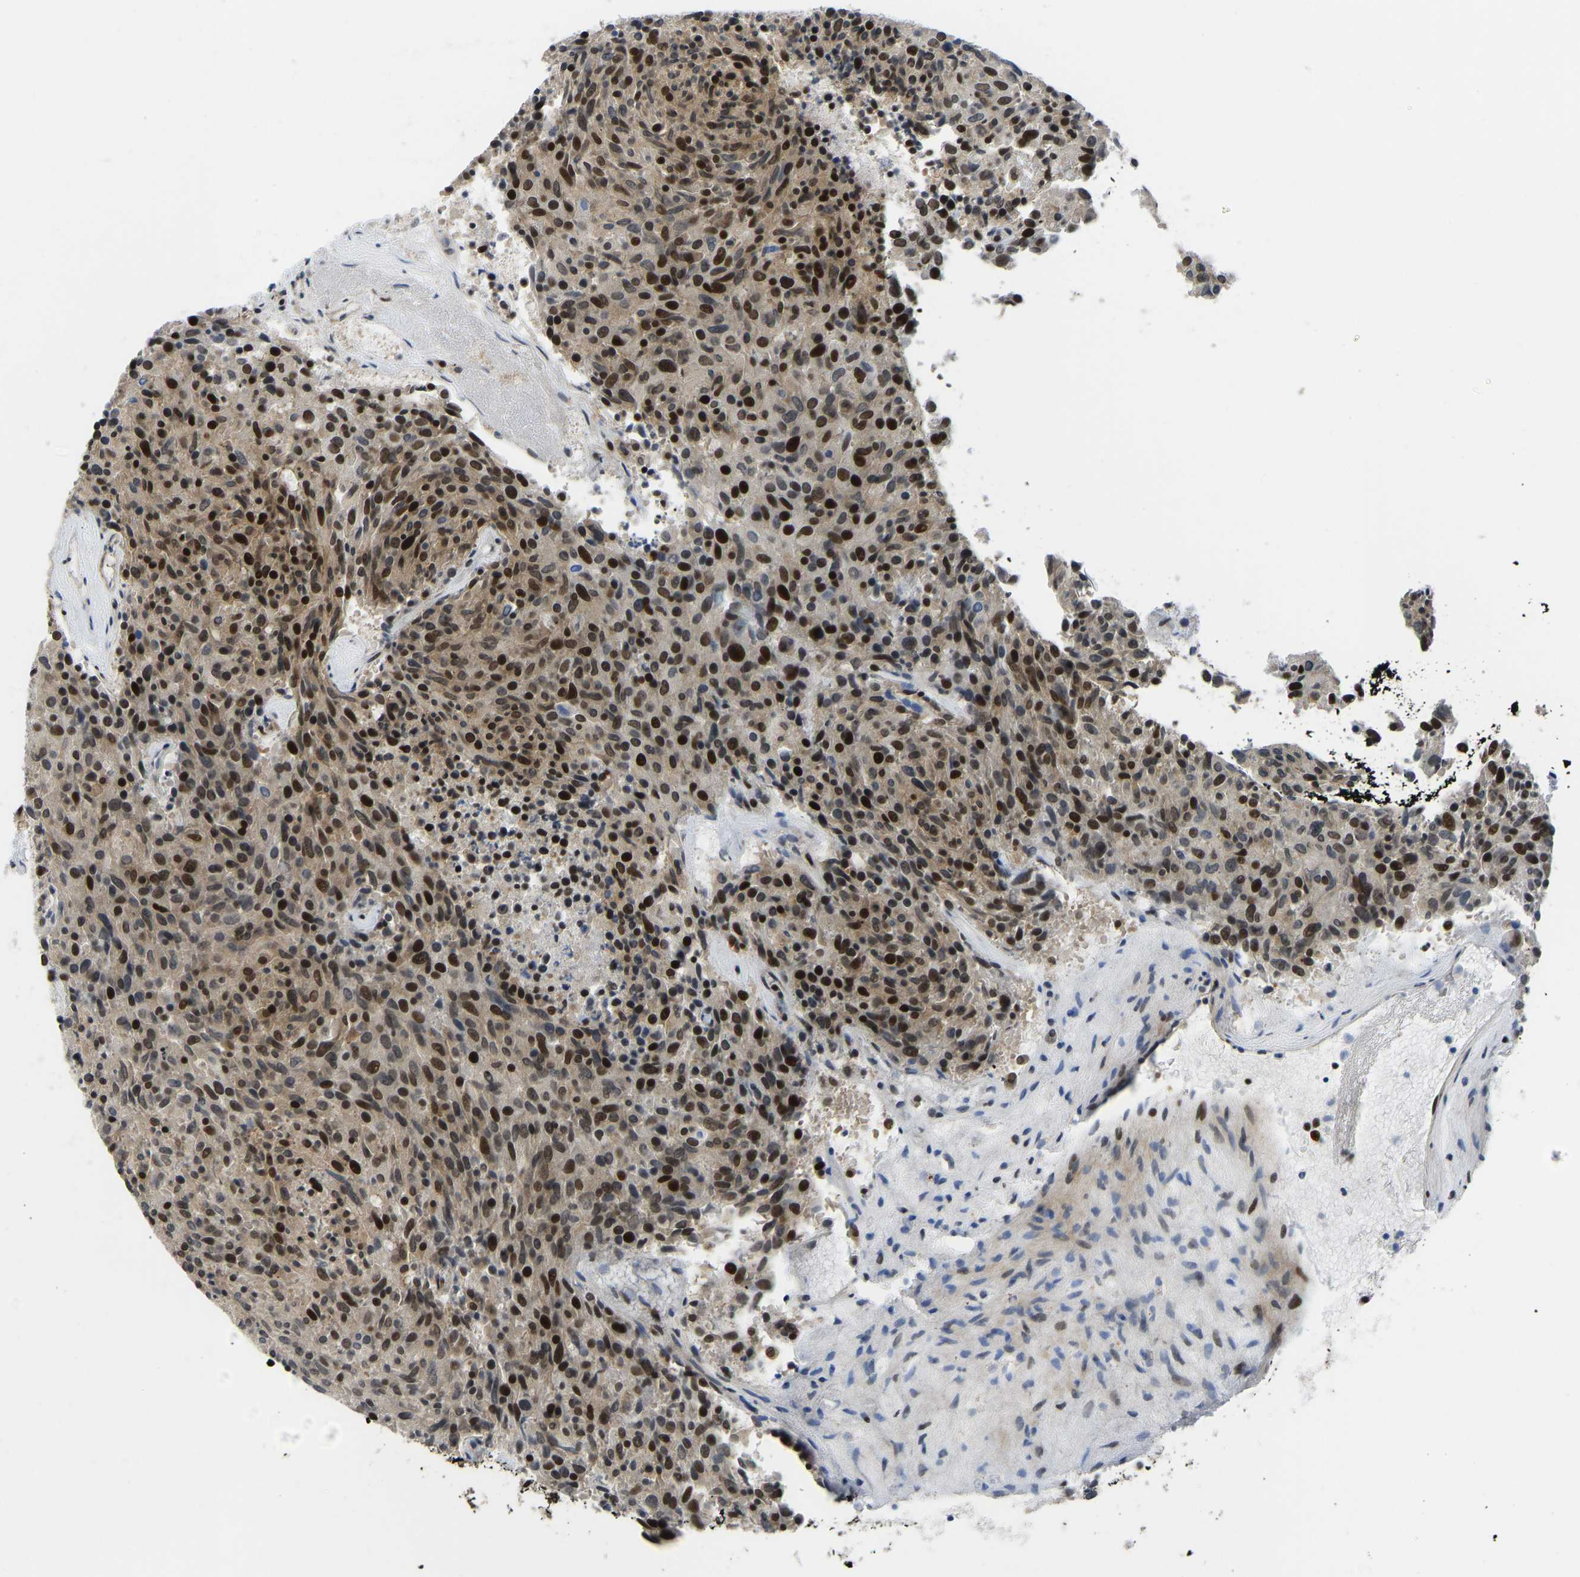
{"staining": {"intensity": "strong", "quantity": ">75%", "location": "cytoplasmic/membranous,nuclear"}, "tissue": "carcinoid", "cell_type": "Tumor cells", "image_type": "cancer", "snomed": [{"axis": "morphology", "description": "Carcinoid, malignant, NOS"}, {"axis": "topography", "description": "Pancreas"}], "caption": "High-power microscopy captured an immunohistochemistry (IHC) micrograph of malignant carcinoid, revealing strong cytoplasmic/membranous and nuclear staining in about >75% of tumor cells.", "gene": "FOXK1", "patient": {"sex": "female", "age": 54}}